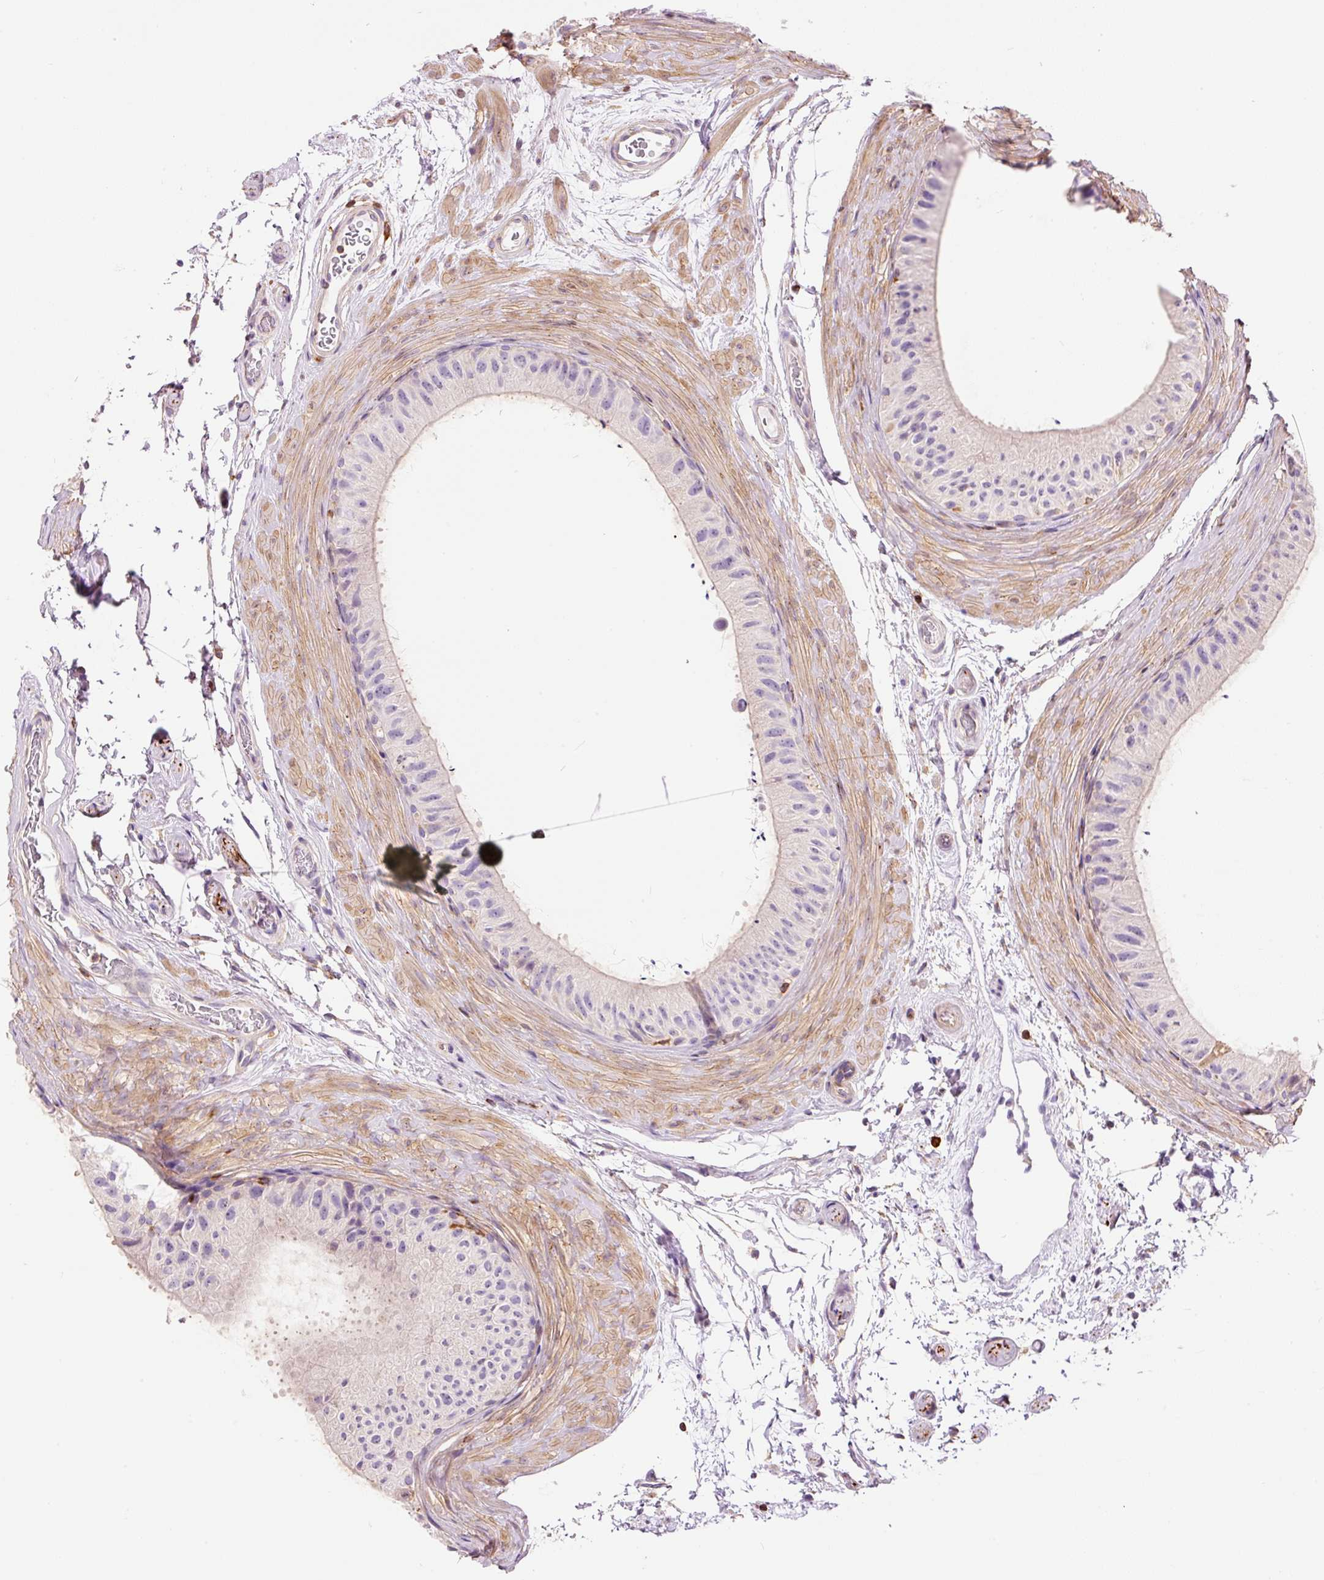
{"staining": {"intensity": "negative", "quantity": "none", "location": "none"}, "tissue": "epididymis", "cell_type": "Glandular cells", "image_type": "normal", "snomed": [{"axis": "morphology", "description": "Normal tissue, NOS"}, {"axis": "topography", "description": "Epididymis"}], "caption": "Glandular cells show no significant staining in unremarkable epididymis.", "gene": "DOK6", "patient": {"sex": "male", "age": 55}}